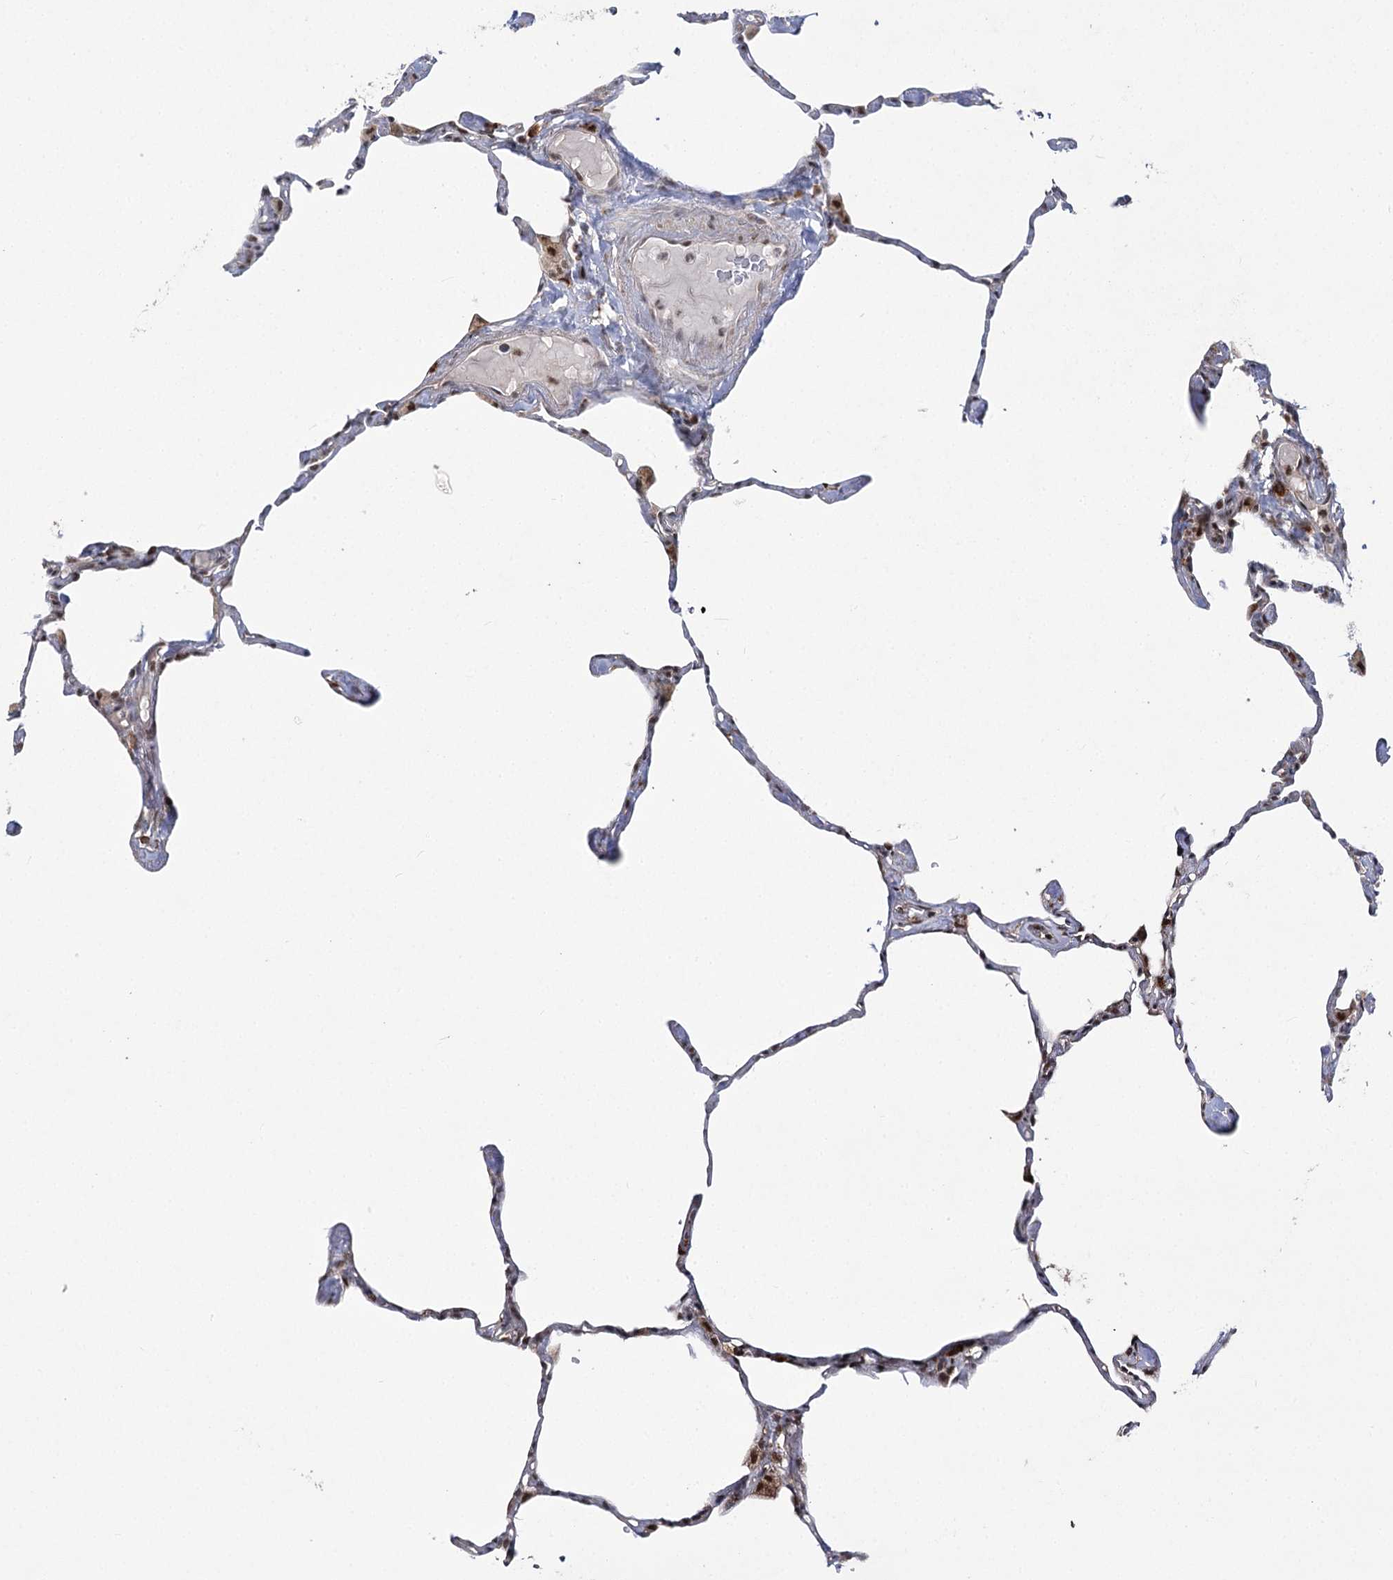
{"staining": {"intensity": "moderate", "quantity": "<25%", "location": "nuclear"}, "tissue": "lung", "cell_type": "Alveolar cells", "image_type": "normal", "snomed": [{"axis": "morphology", "description": "Normal tissue, NOS"}, {"axis": "topography", "description": "Lung"}], "caption": "Alveolar cells exhibit low levels of moderate nuclear positivity in about <25% of cells in normal human lung.", "gene": "SLC4A1AP", "patient": {"sex": "male", "age": 65}}